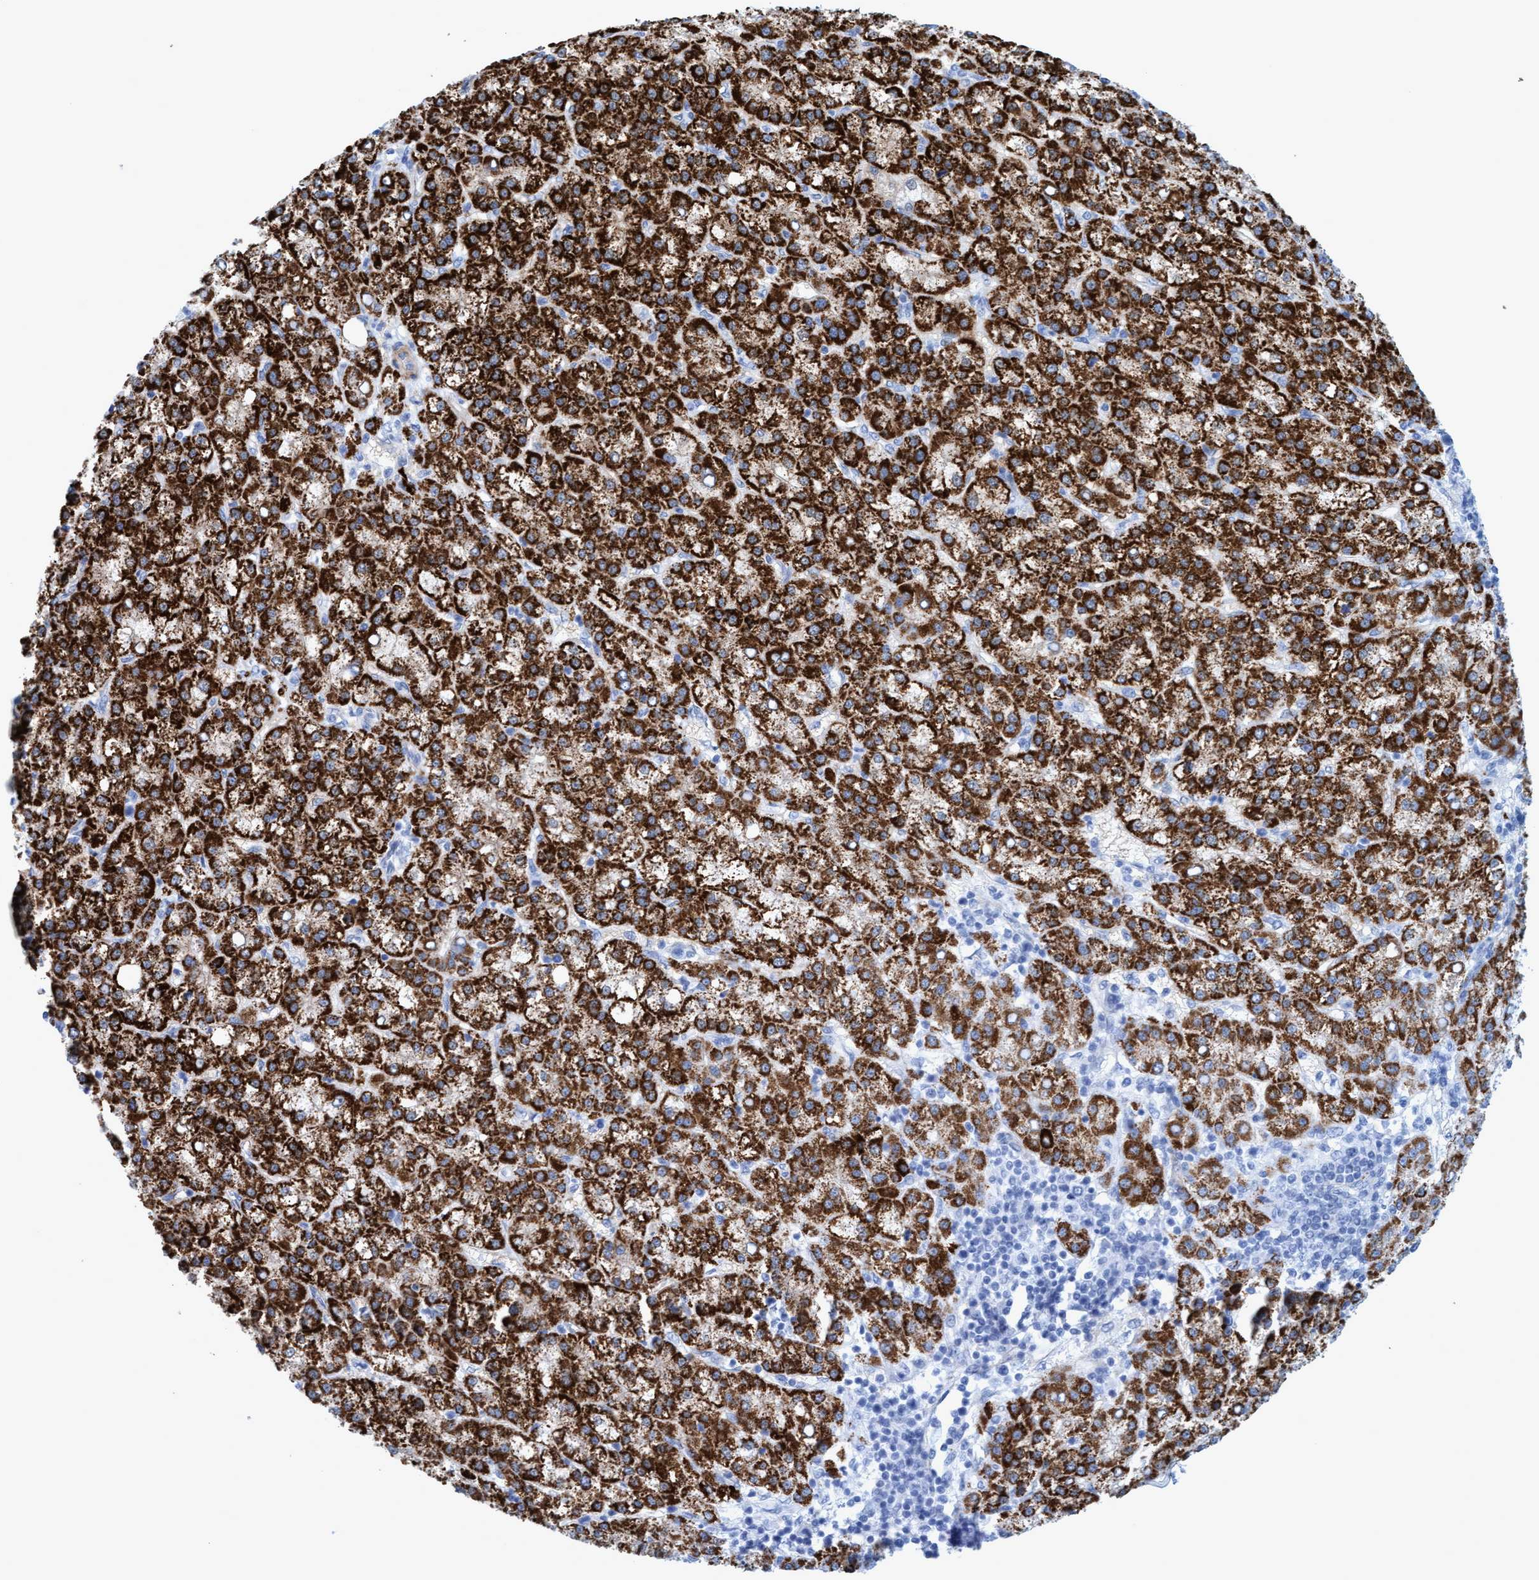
{"staining": {"intensity": "strong", "quantity": ">75%", "location": "cytoplasmic/membranous"}, "tissue": "liver cancer", "cell_type": "Tumor cells", "image_type": "cancer", "snomed": [{"axis": "morphology", "description": "Carcinoma, Hepatocellular, NOS"}, {"axis": "topography", "description": "Liver"}], "caption": "Liver hepatocellular carcinoma stained with immunohistochemistry shows strong cytoplasmic/membranous positivity in about >75% of tumor cells.", "gene": "MTFR1", "patient": {"sex": "female", "age": 58}}